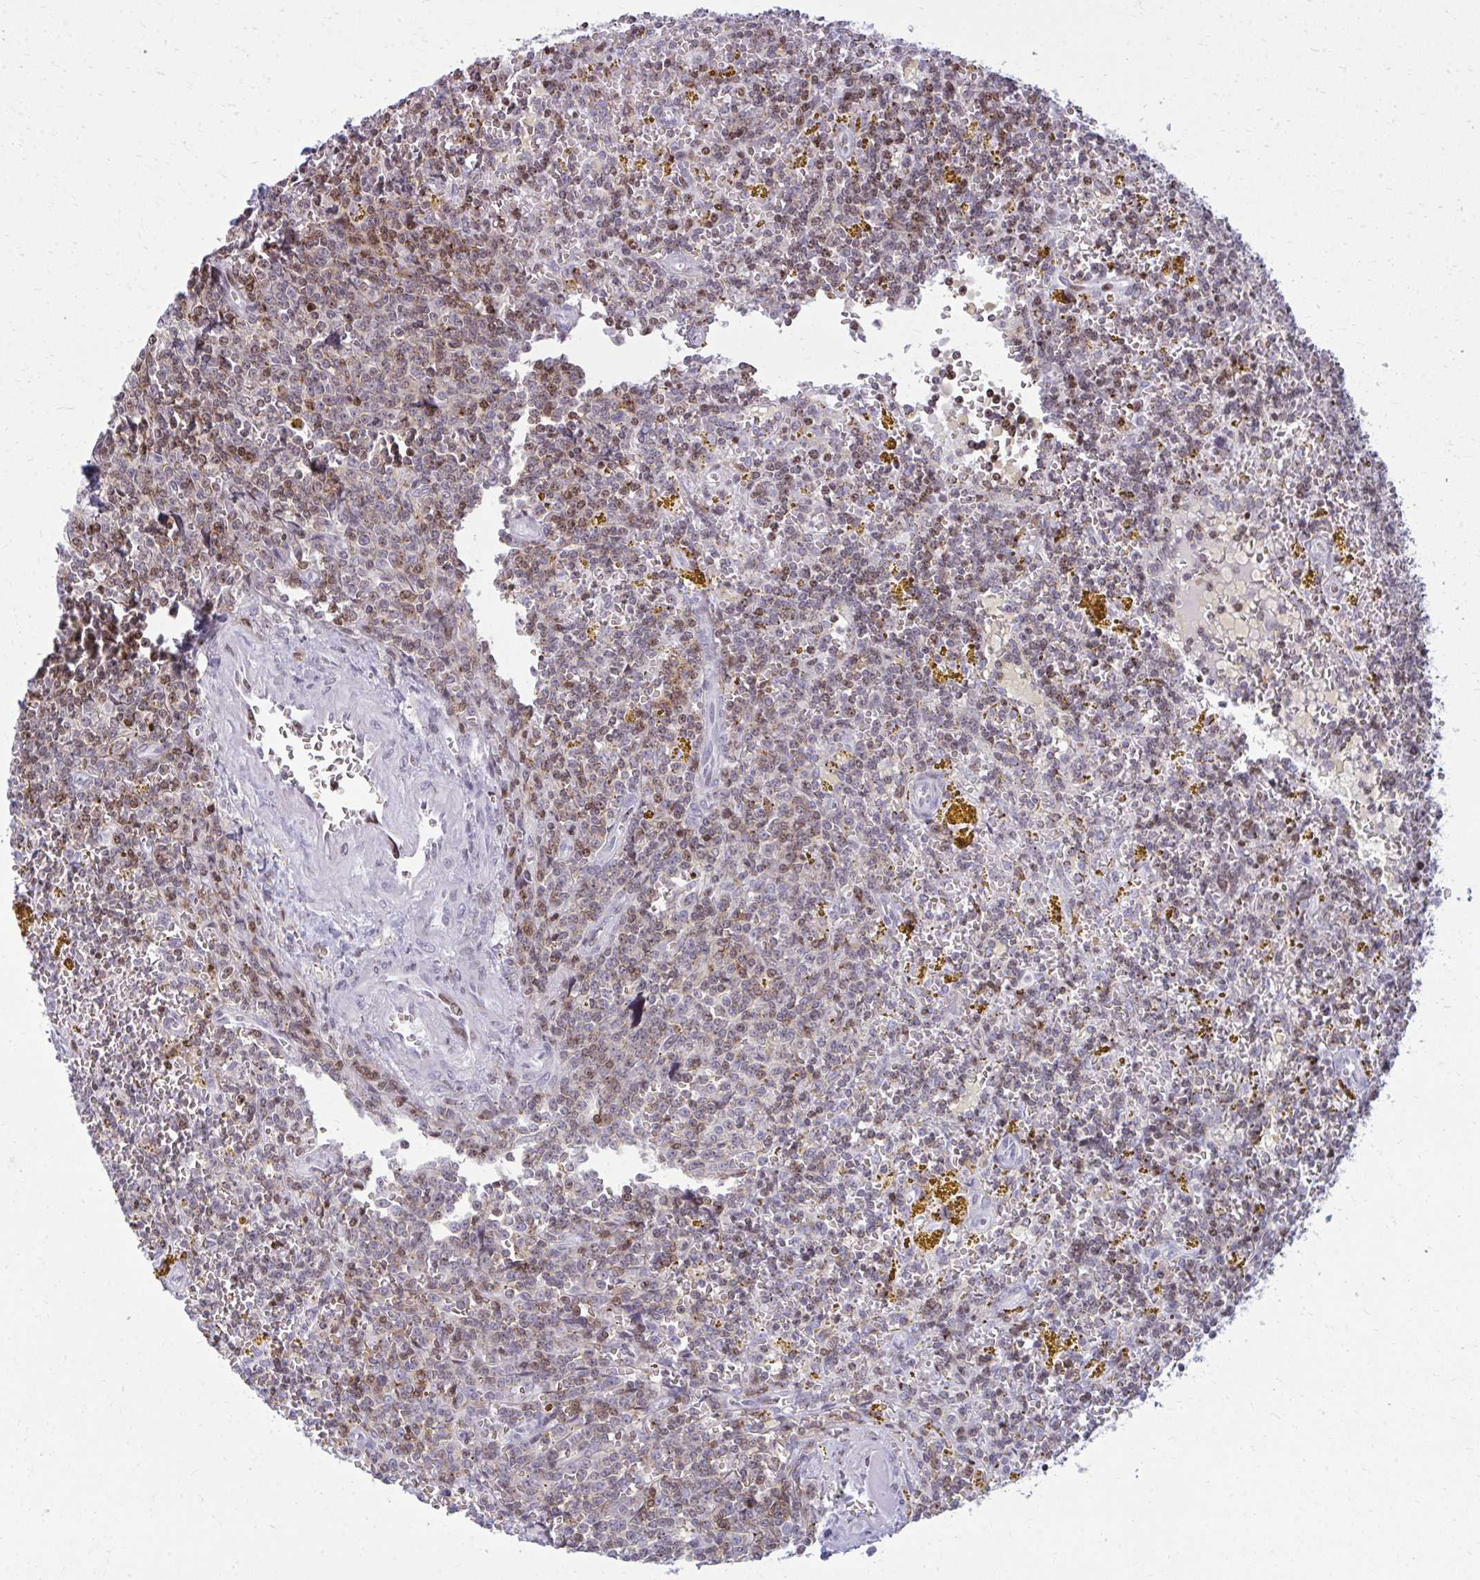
{"staining": {"intensity": "weak", "quantity": "<25%", "location": "cytoplasmic/membranous,nuclear"}, "tissue": "lymphoma", "cell_type": "Tumor cells", "image_type": "cancer", "snomed": [{"axis": "morphology", "description": "Malignant lymphoma, non-Hodgkin's type, Low grade"}, {"axis": "topography", "description": "Spleen"}, {"axis": "topography", "description": "Lymph node"}], "caption": "Immunohistochemistry (IHC) micrograph of neoplastic tissue: lymphoma stained with DAB (3,3'-diaminobenzidine) demonstrates no significant protein staining in tumor cells.", "gene": "AP5M1", "patient": {"sex": "female", "age": 66}}